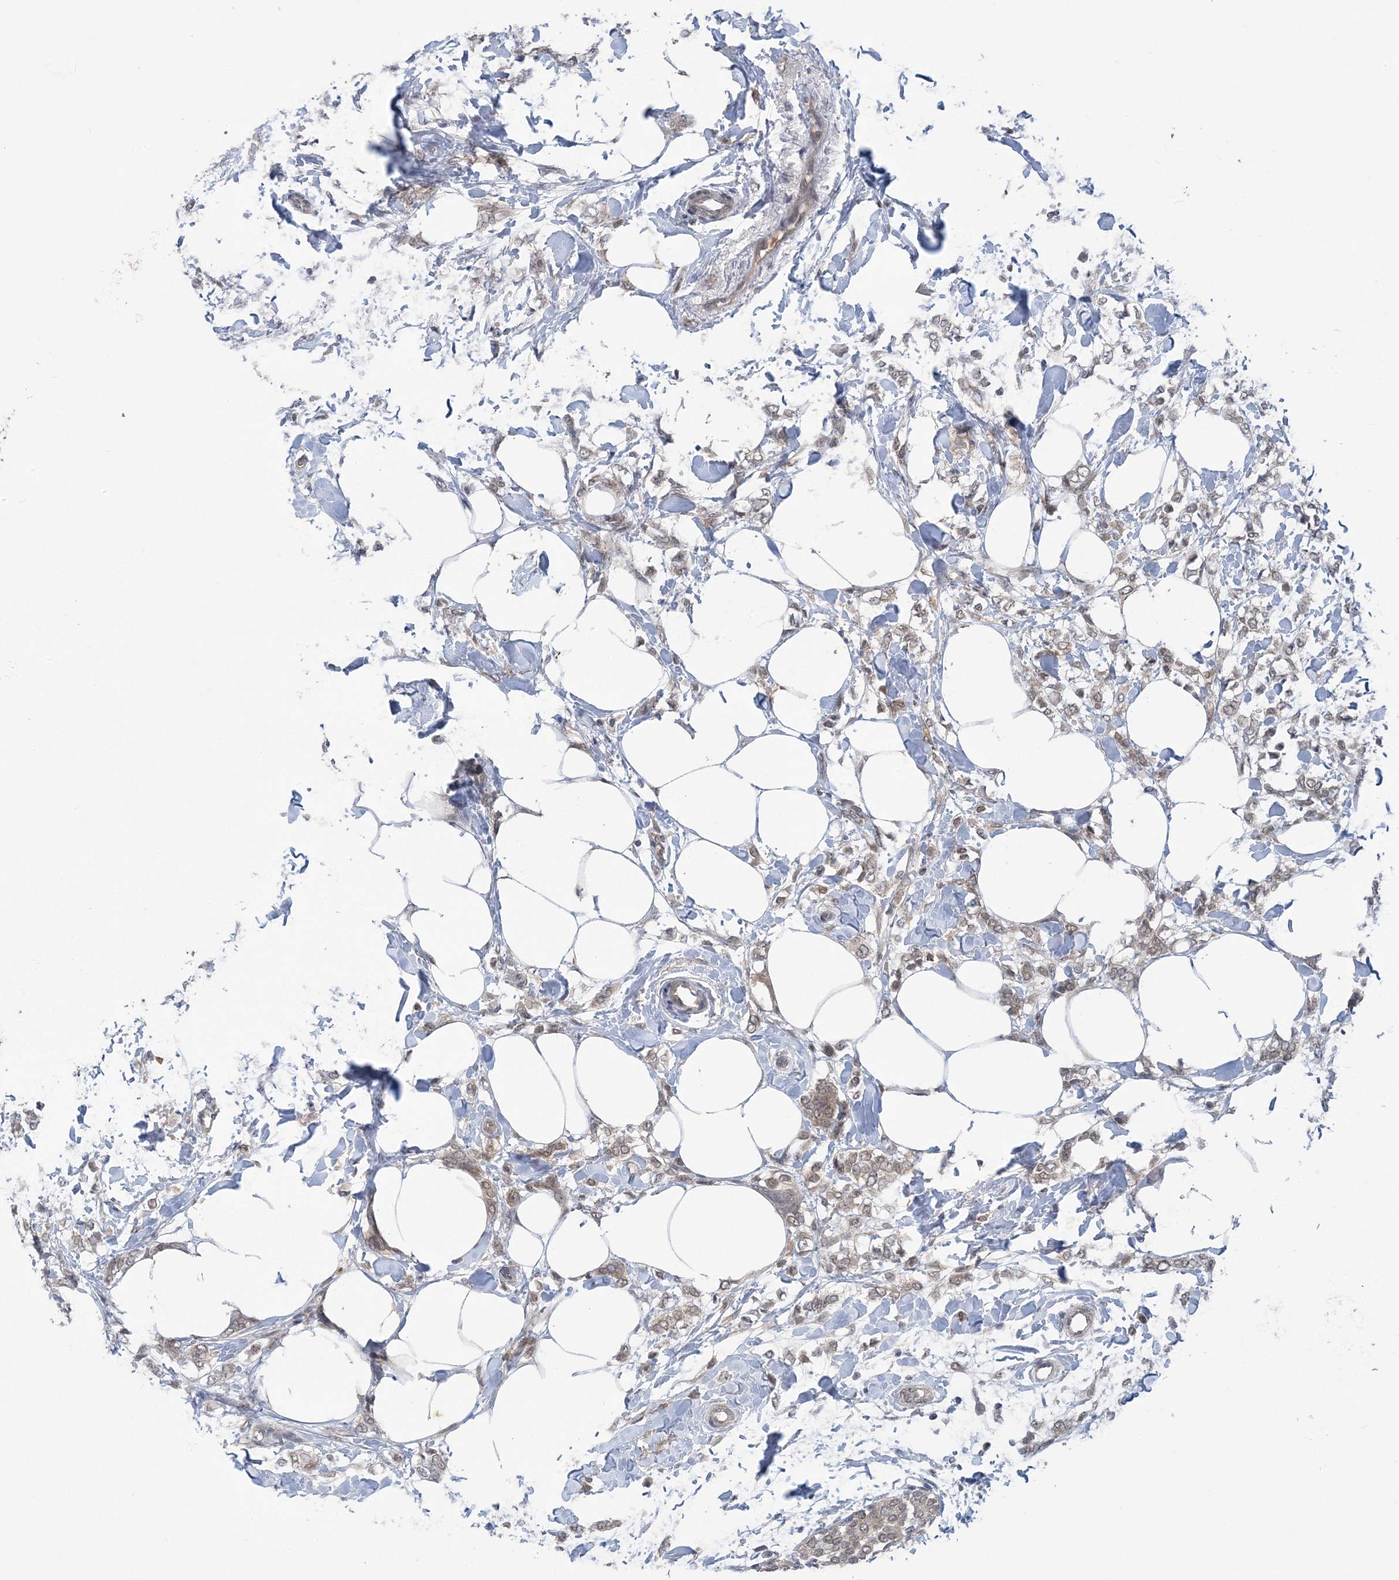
{"staining": {"intensity": "weak", "quantity": "25%-75%", "location": "nuclear"}, "tissue": "breast cancer", "cell_type": "Tumor cells", "image_type": "cancer", "snomed": [{"axis": "morphology", "description": "Lobular carcinoma, in situ"}, {"axis": "morphology", "description": "Lobular carcinoma"}, {"axis": "topography", "description": "Breast"}], "caption": "Immunohistochemical staining of human breast cancer shows weak nuclear protein positivity in about 25%-75% of tumor cells. (IHC, brightfield microscopy, high magnification).", "gene": "ZBTB7A", "patient": {"sex": "female", "age": 41}}